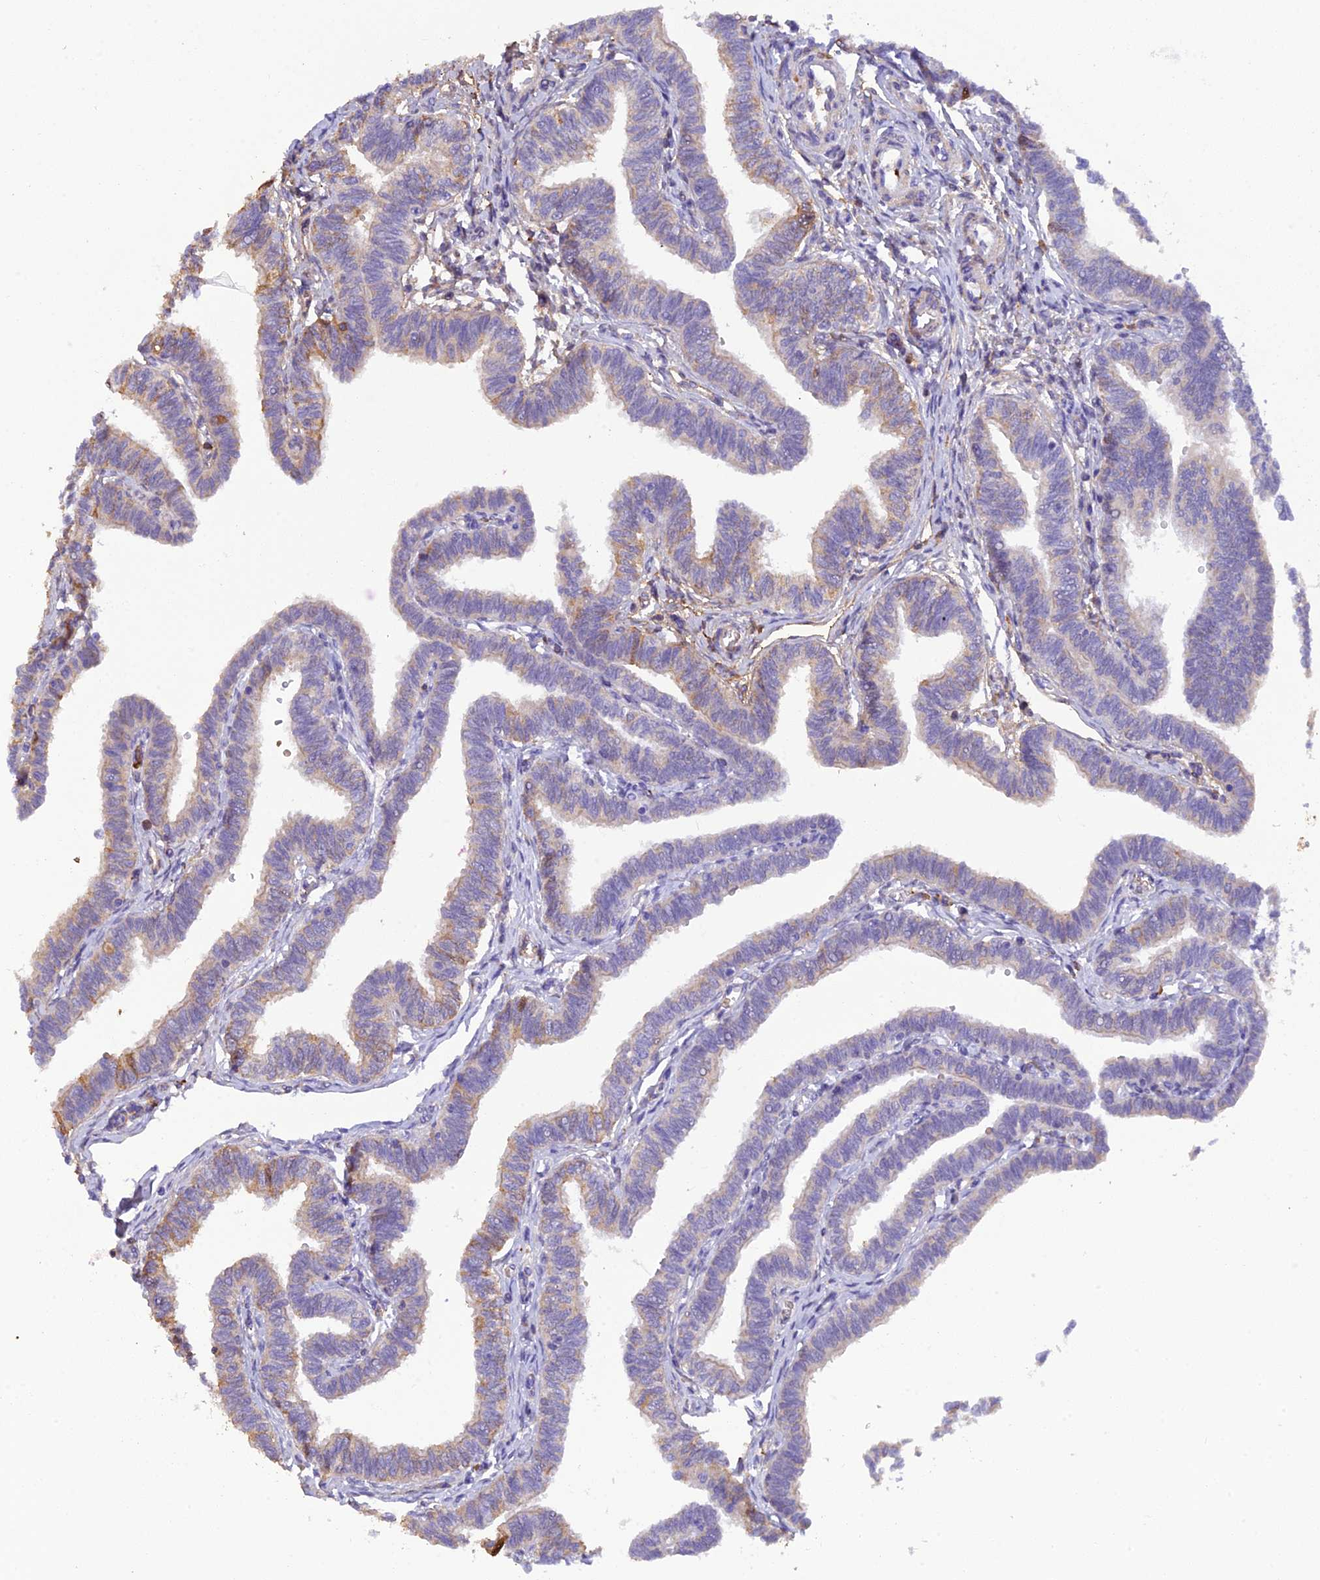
{"staining": {"intensity": "weak", "quantity": "<25%", "location": "cytoplasmic/membranous"}, "tissue": "fallopian tube", "cell_type": "Glandular cells", "image_type": "normal", "snomed": [{"axis": "morphology", "description": "Normal tissue, NOS"}, {"axis": "topography", "description": "Fallopian tube"}, {"axis": "topography", "description": "Ovary"}], "caption": "High magnification brightfield microscopy of normal fallopian tube stained with DAB (brown) and counterstained with hematoxylin (blue): glandular cells show no significant expression. The staining is performed using DAB brown chromogen with nuclei counter-stained in using hematoxylin.", "gene": "PZP", "patient": {"sex": "female", "age": 23}}